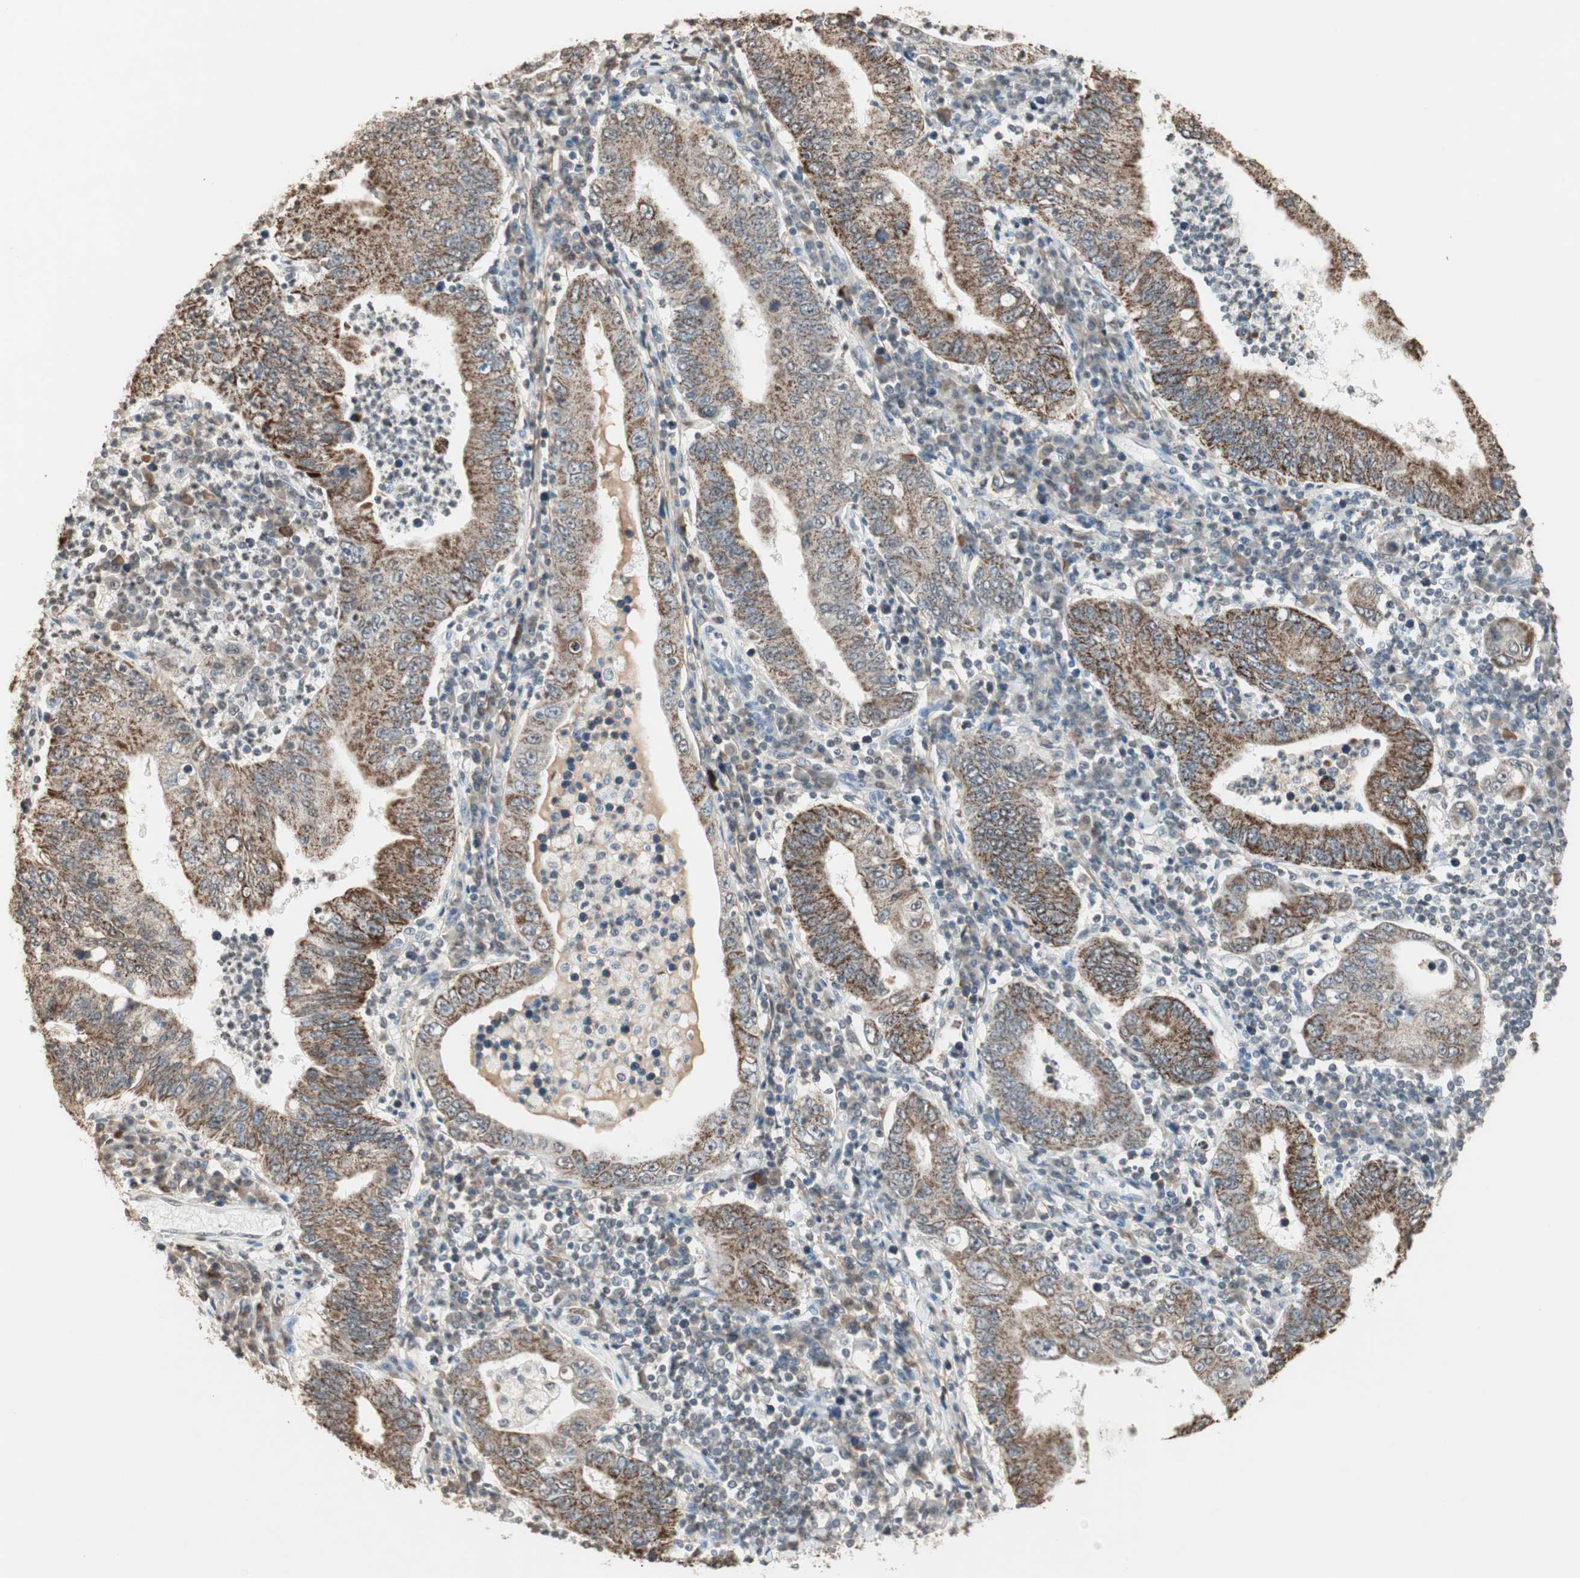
{"staining": {"intensity": "moderate", "quantity": ">75%", "location": "cytoplasmic/membranous"}, "tissue": "stomach cancer", "cell_type": "Tumor cells", "image_type": "cancer", "snomed": [{"axis": "morphology", "description": "Normal tissue, NOS"}, {"axis": "morphology", "description": "Adenocarcinoma, NOS"}, {"axis": "topography", "description": "Esophagus"}, {"axis": "topography", "description": "Stomach, upper"}, {"axis": "topography", "description": "Peripheral nerve tissue"}], "caption": "Immunohistochemistry (IHC) histopathology image of human stomach cancer (adenocarcinoma) stained for a protein (brown), which reveals medium levels of moderate cytoplasmic/membranous expression in approximately >75% of tumor cells.", "gene": "PRELID1", "patient": {"sex": "male", "age": 62}}